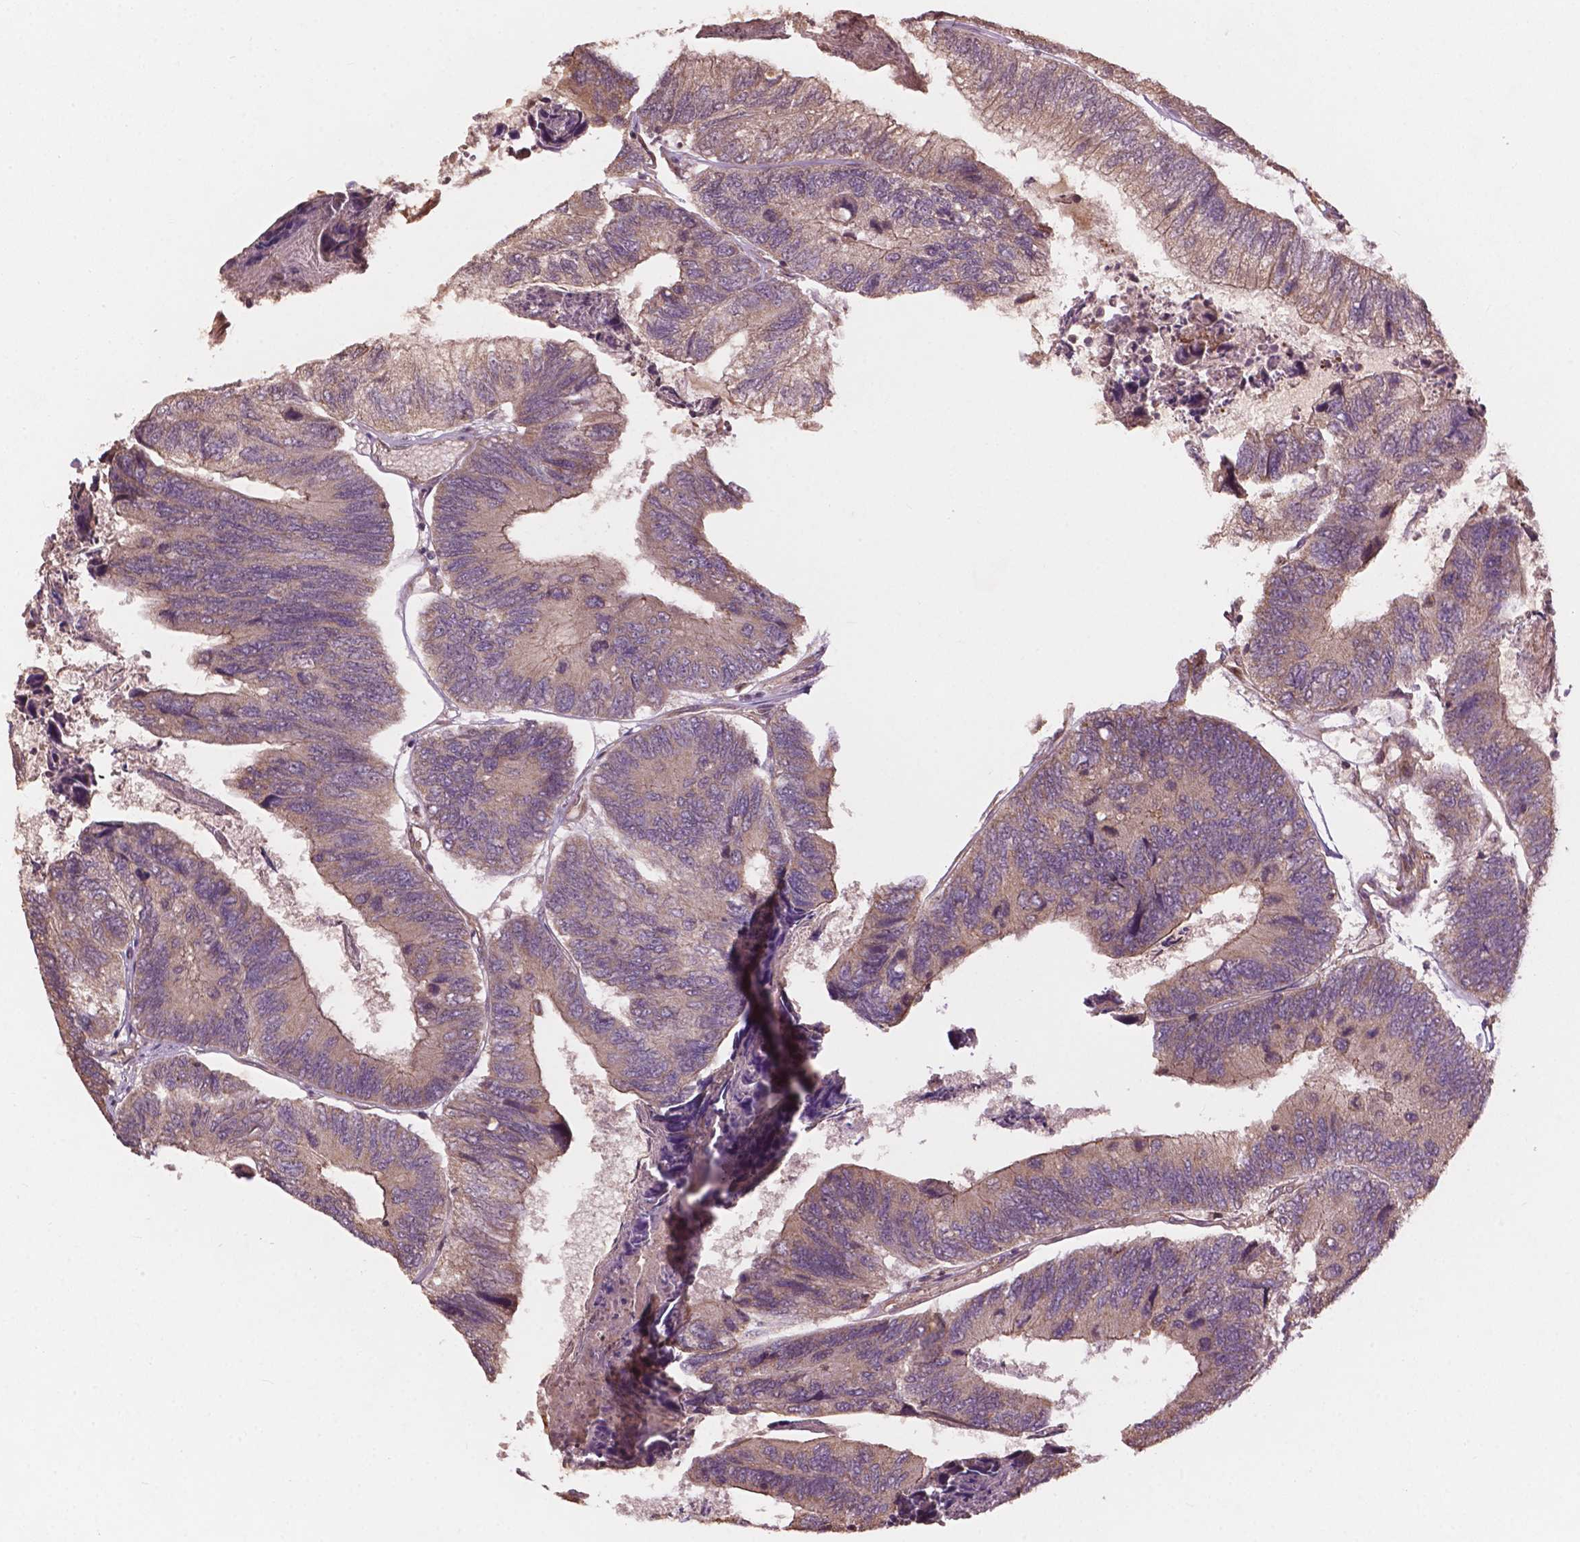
{"staining": {"intensity": "moderate", "quantity": "25%-75%", "location": "cytoplasmic/membranous"}, "tissue": "colorectal cancer", "cell_type": "Tumor cells", "image_type": "cancer", "snomed": [{"axis": "morphology", "description": "Adenocarcinoma, NOS"}, {"axis": "topography", "description": "Colon"}], "caption": "Colorectal cancer stained with immunohistochemistry shows moderate cytoplasmic/membranous staining in about 25%-75% of tumor cells. Nuclei are stained in blue.", "gene": "CDC42BPA", "patient": {"sex": "female", "age": 67}}